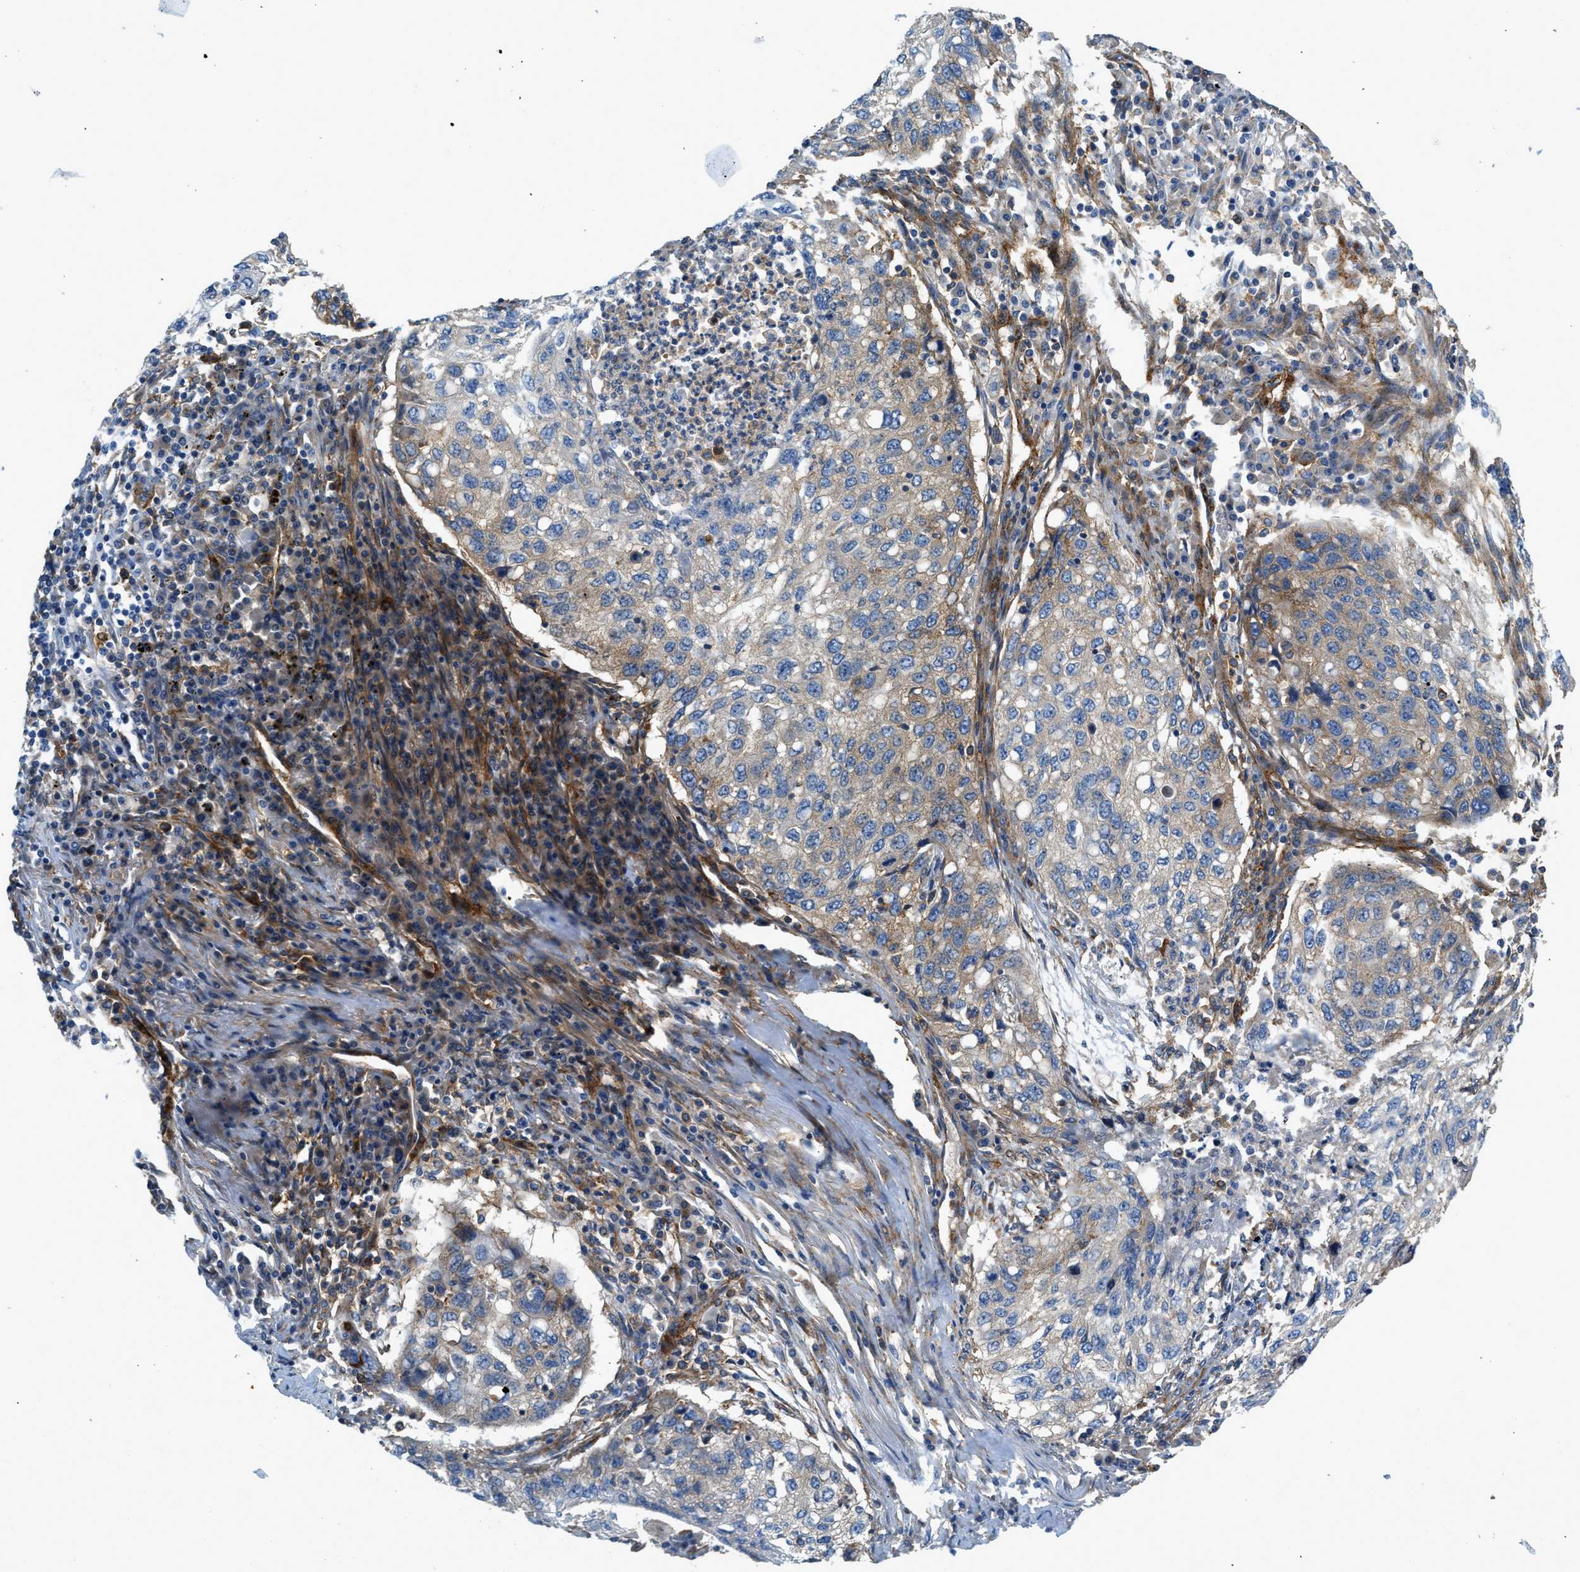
{"staining": {"intensity": "moderate", "quantity": "<25%", "location": "cytoplasmic/membranous"}, "tissue": "lung cancer", "cell_type": "Tumor cells", "image_type": "cancer", "snomed": [{"axis": "morphology", "description": "Squamous cell carcinoma, NOS"}, {"axis": "topography", "description": "Lung"}], "caption": "Immunohistochemical staining of human lung squamous cell carcinoma displays moderate cytoplasmic/membranous protein expression in approximately <25% of tumor cells.", "gene": "HIP1", "patient": {"sex": "female", "age": 63}}